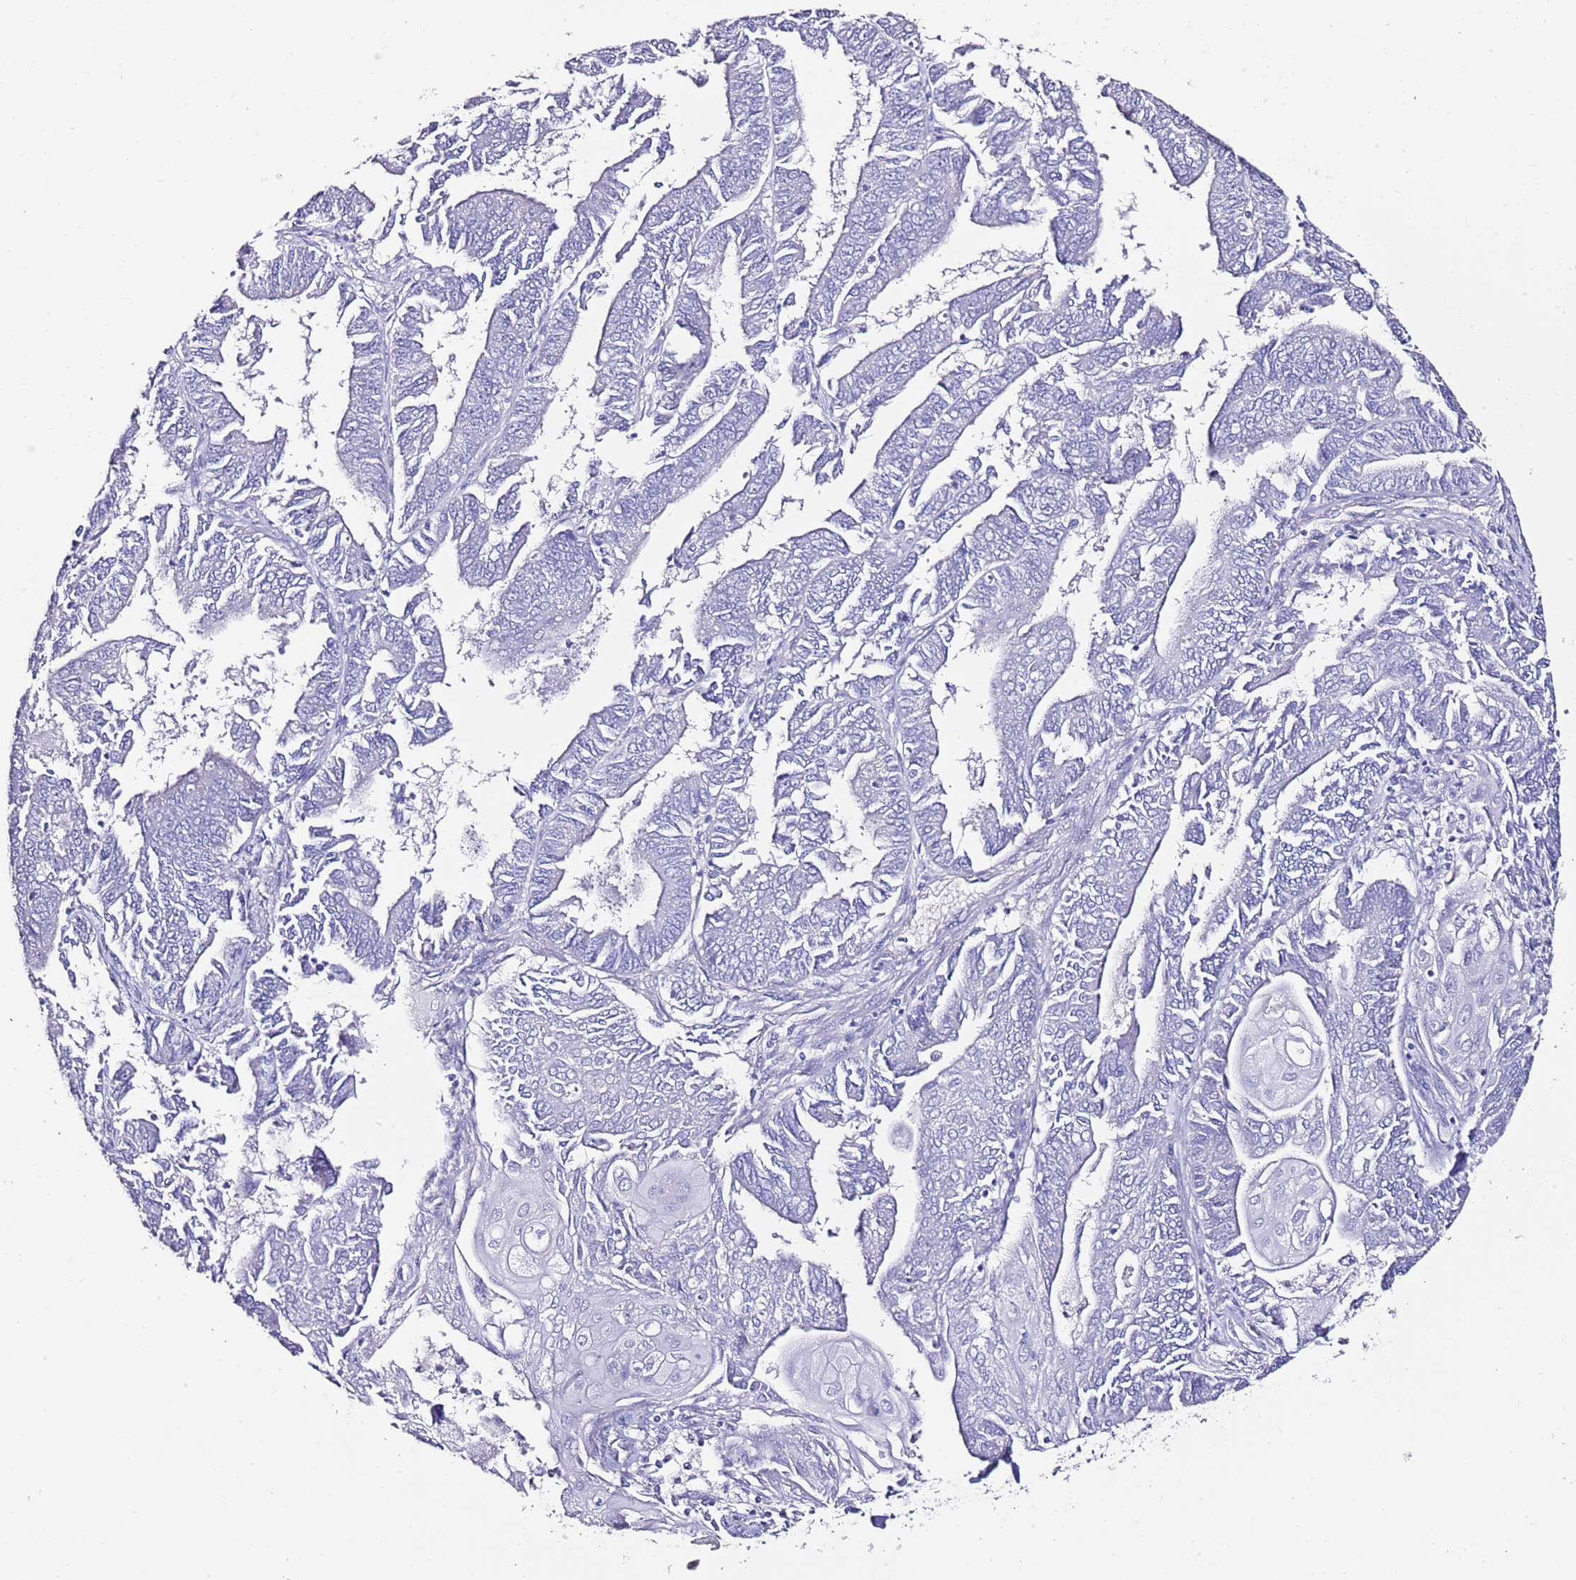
{"staining": {"intensity": "negative", "quantity": "none", "location": "none"}, "tissue": "endometrial cancer", "cell_type": "Tumor cells", "image_type": "cancer", "snomed": [{"axis": "morphology", "description": "Adenocarcinoma, NOS"}, {"axis": "topography", "description": "Endometrium"}], "caption": "Tumor cells show no significant expression in endometrial cancer. (IHC, brightfield microscopy, high magnification).", "gene": "MYBPC3", "patient": {"sex": "female", "age": 73}}